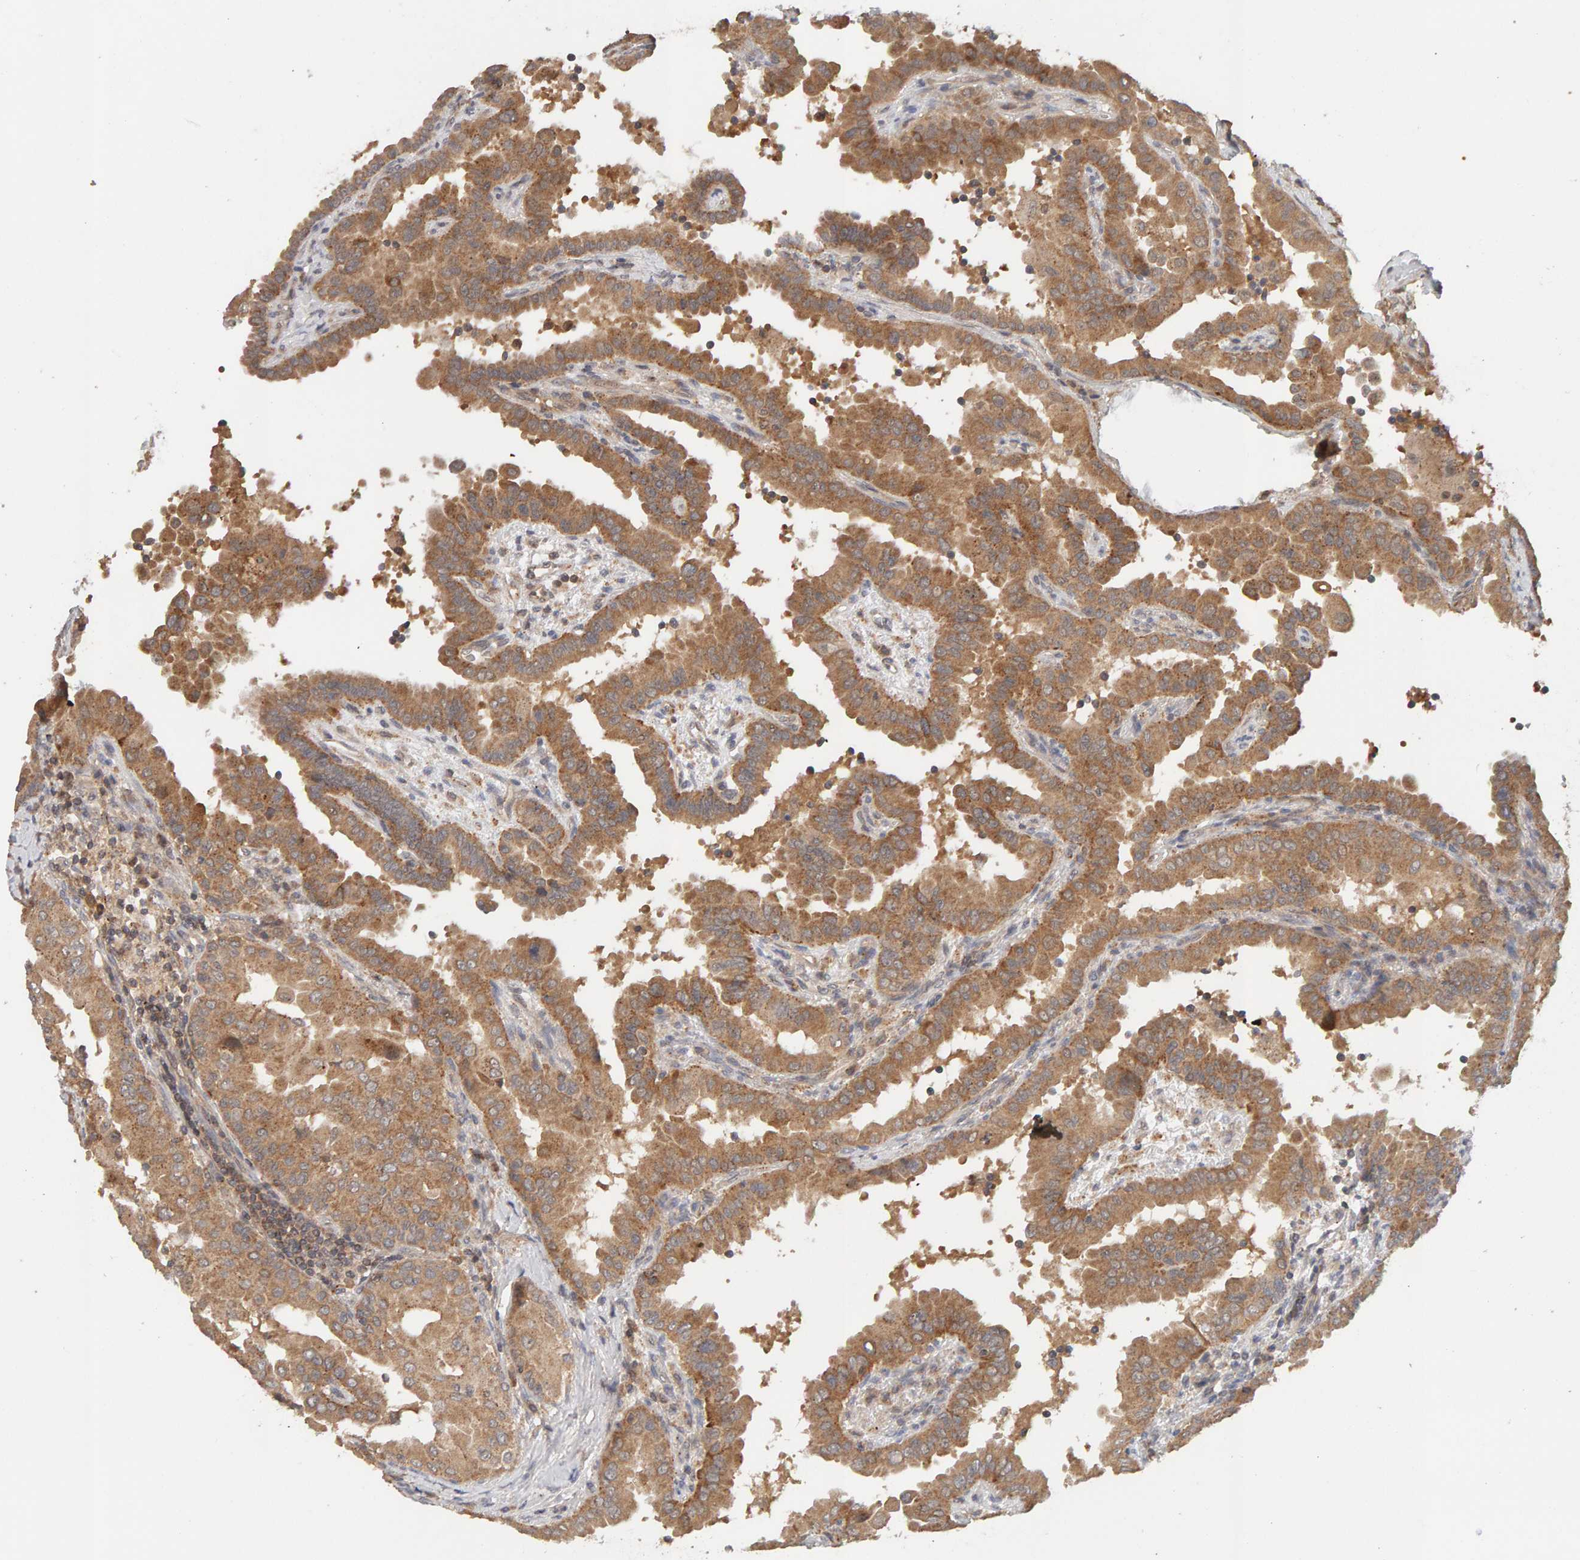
{"staining": {"intensity": "moderate", "quantity": ">75%", "location": "cytoplasmic/membranous"}, "tissue": "thyroid cancer", "cell_type": "Tumor cells", "image_type": "cancer", "snomed": [{"axis": "morphology", "description": "Papillary adenocarcinoma, NOS"}, {"axis": "topography", "description": "Thyroid gland"}], "caption": "Protein analysis of papillary adenocarcinoma (thyroid) tissue demonstrates moderate cytoplasmic/membranous positivity in approximately >75% of tumor cells.", "gene": "DNAJC7", "patient": {"sex": "male", "age": 33}}